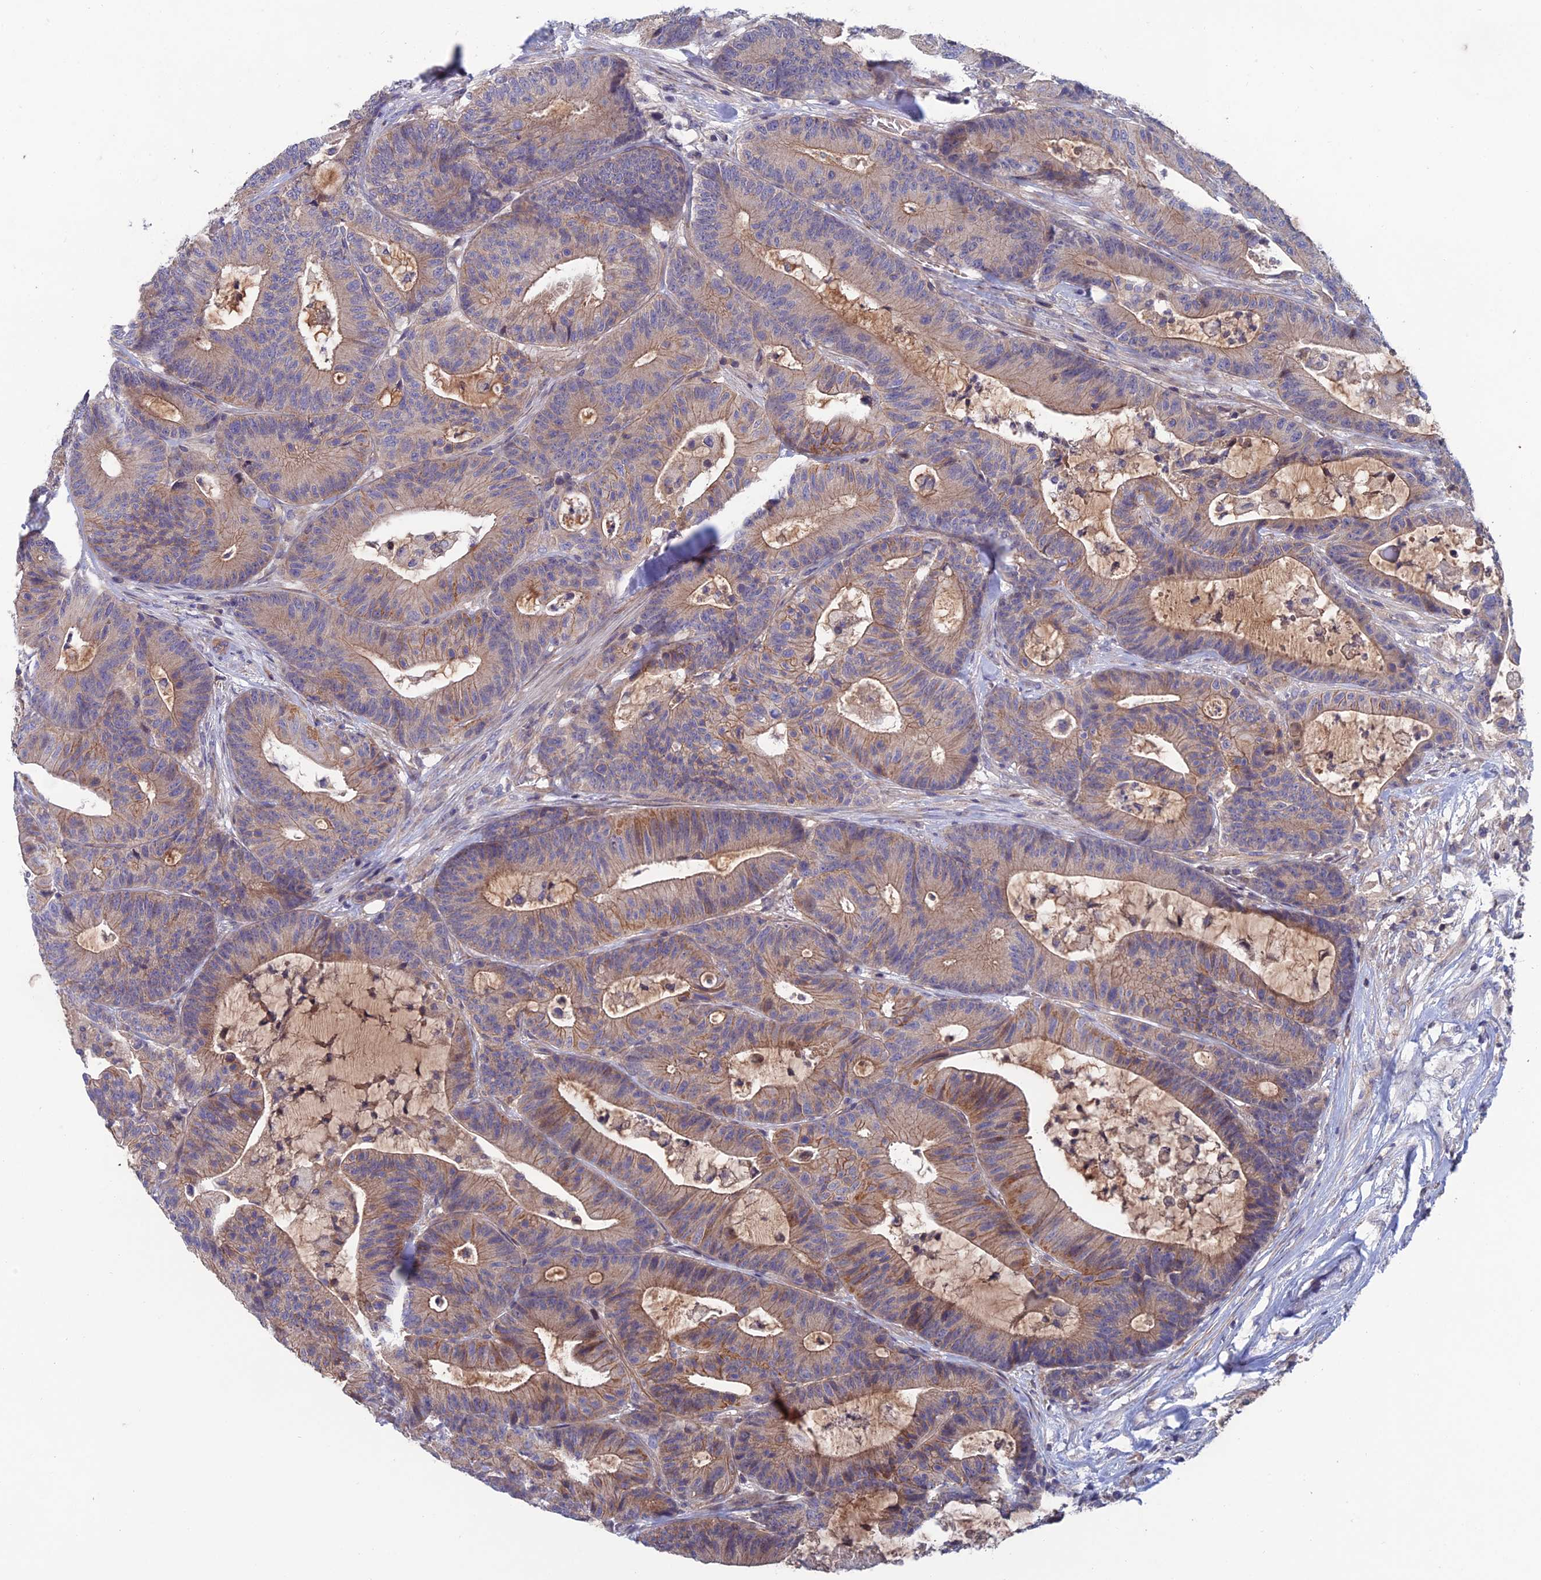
{"staining": {"intensity": "moderate", "quantity": "25%-75%", "location": "cytoplasmic/membranous"}, "tissue": "colorectal cancer", "cell_type": "Tumor cells", "image_type": "cancer", "snomed": [{"axis": "morphology", "description": "Adenocarcinoma, NOS"}, {"axis": "topography", "description": "Colon"}], "caption": "IHC photomicrograph of colorectal cancer (adenocarcinoma) stained for a protein (brown), which displays medium levels of moderate cytoplasmic/membranous expression in about 25%-75% of tumor cells.", "gene": "USP37", "patient": {"sex": "female", "age": 84}}